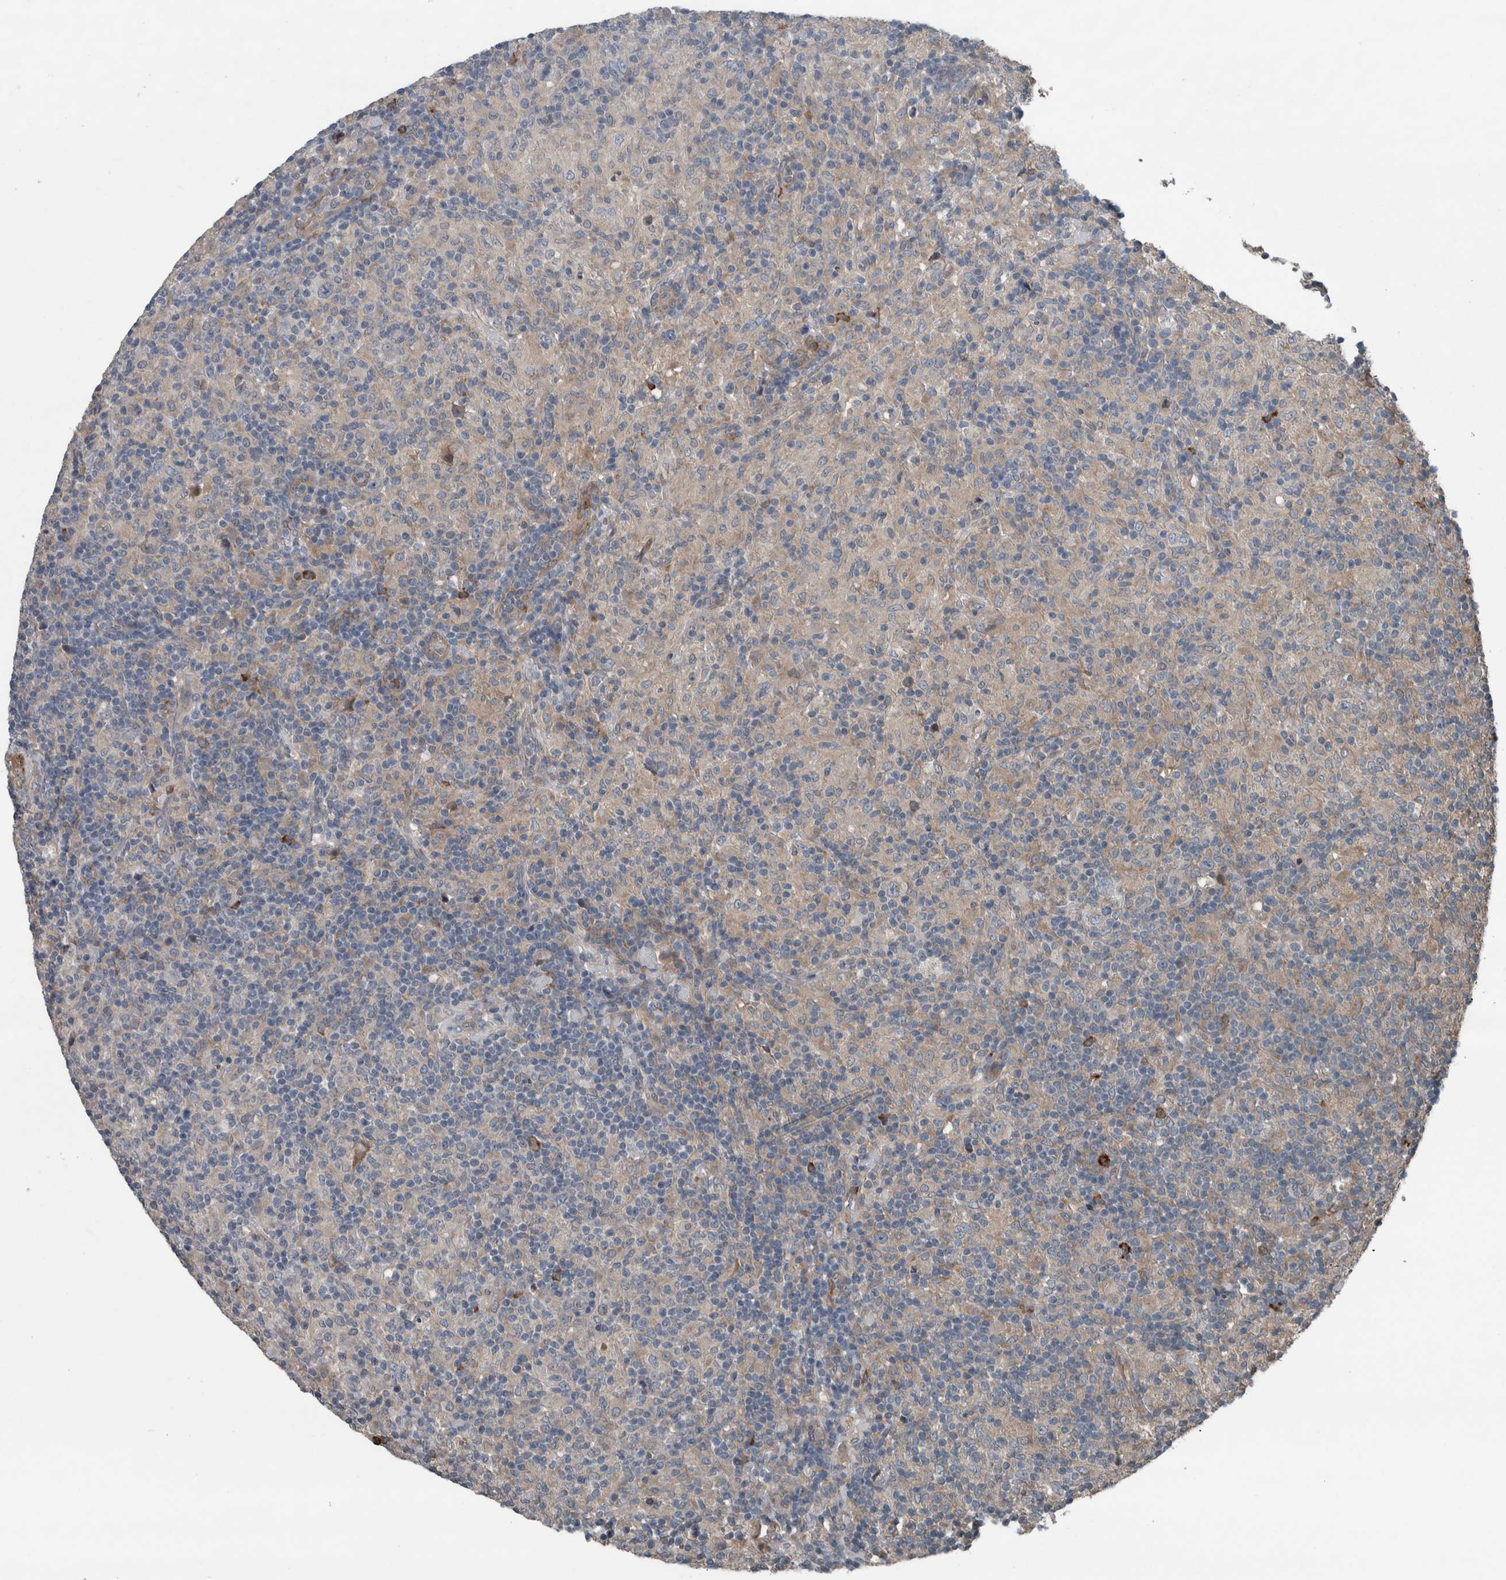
{"staining": {"intensity": "weak", "quantity": "<25%", "location": "cytoplasmic/membranous"}, "tissue": "lymphoma", "cell_type": "Tumor cells", "image_type": "cancer", "snomed": [{"axis": "morphology", "description": "Hodgkin's disease, NOS"}, {"axis": "topography", "description": "Lymph node"}], "caption": "Tumor cells are negative for protein expression in human lymphoma.", "gene": "EXOC8", "patient": {"sex": "male", "age": 70}}